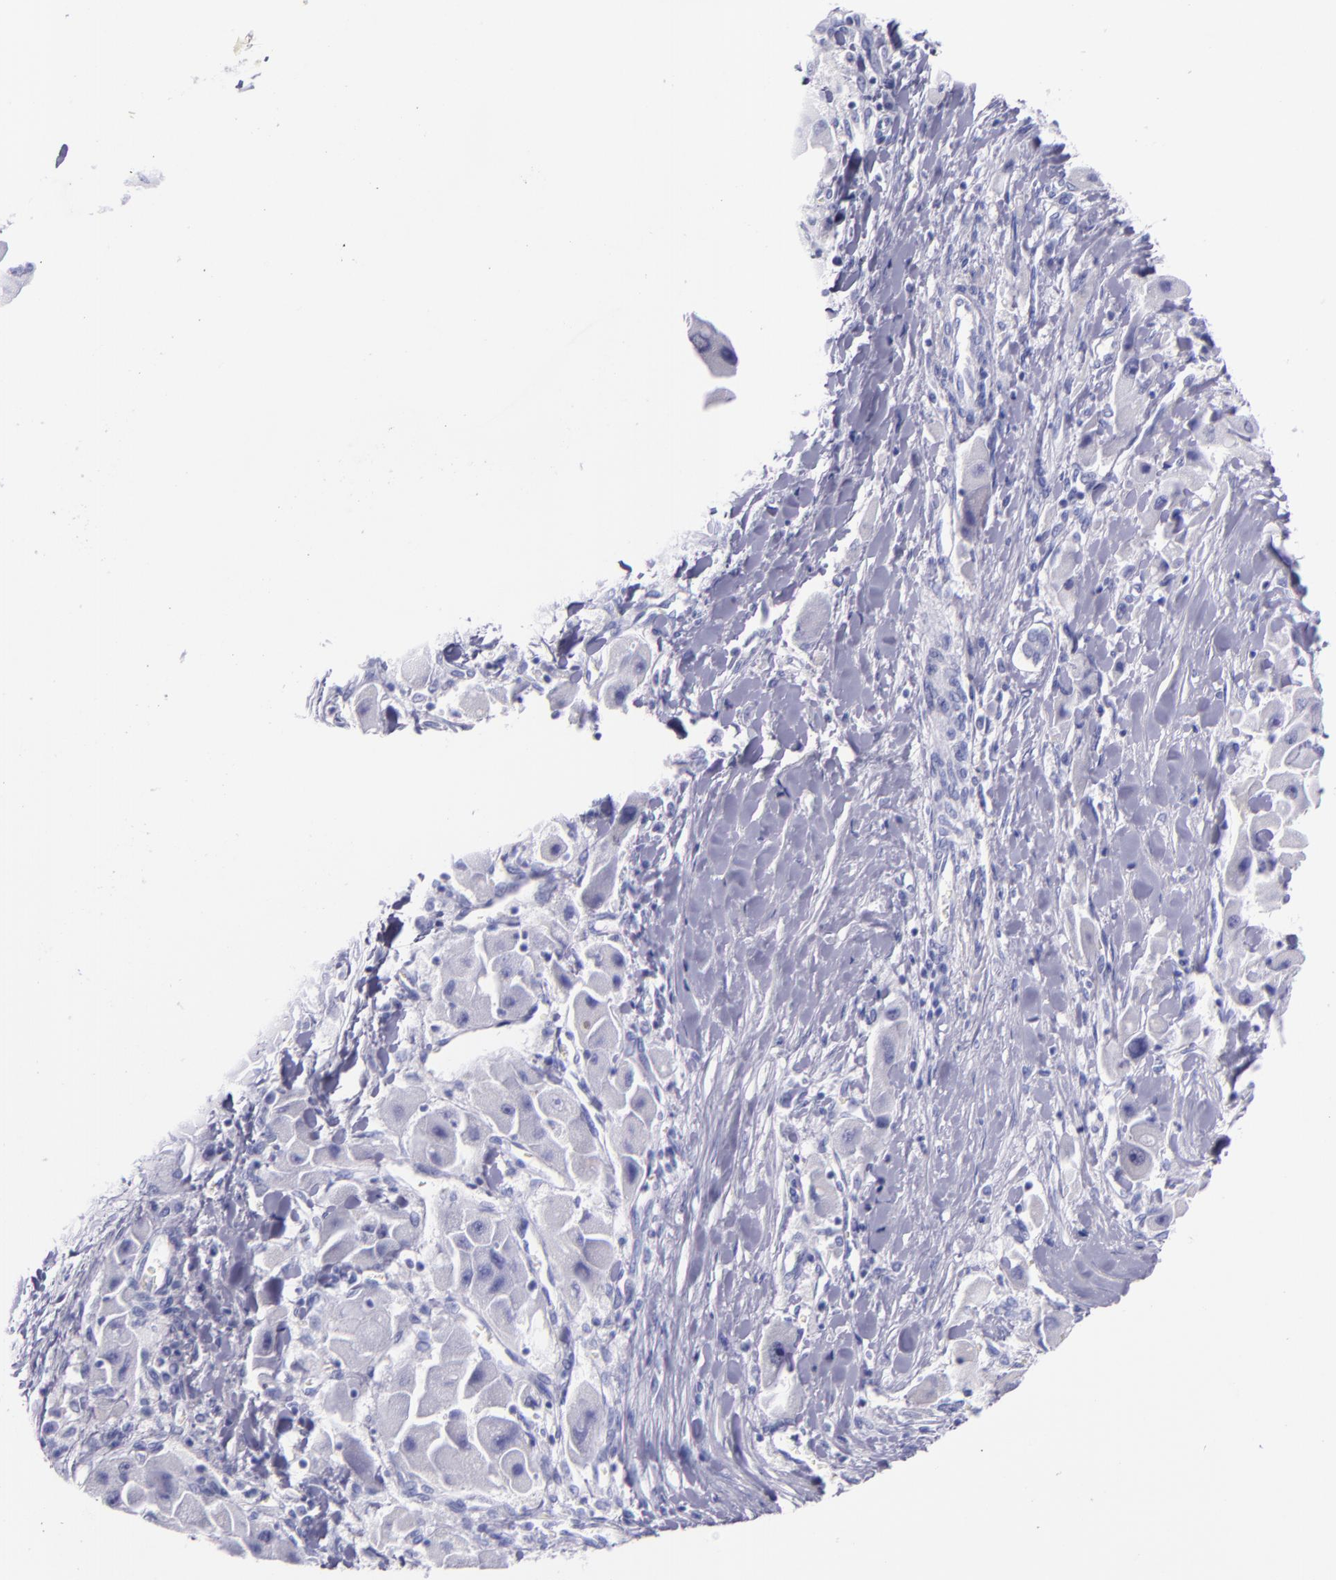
{"staining": {"intensity": "negative", "quantity": "none", "location": "none"}, "tissue": "liver cancer", "cell_type": "Tumor cells", "image_type": "cancer", "snomed": [{"axis": "morphology", "description": "Carcinoma, Hepatocellular, NOS"}, {"axis": "topography", "description": "Liver"}], "caption": "High magnification brightfield microscopy of liver cancer stained with DAB (brown) and counterstained with hematoxylin (blue): tumor cells show no significant expression. (Stains: DAB immunohistochemistry (IHC) with hematoxylin counter stain, Microscopy: brightfield microscopy at high magnification).", "gene": "SFTPA2", "patient": {"sex": "male", "age": 24}}